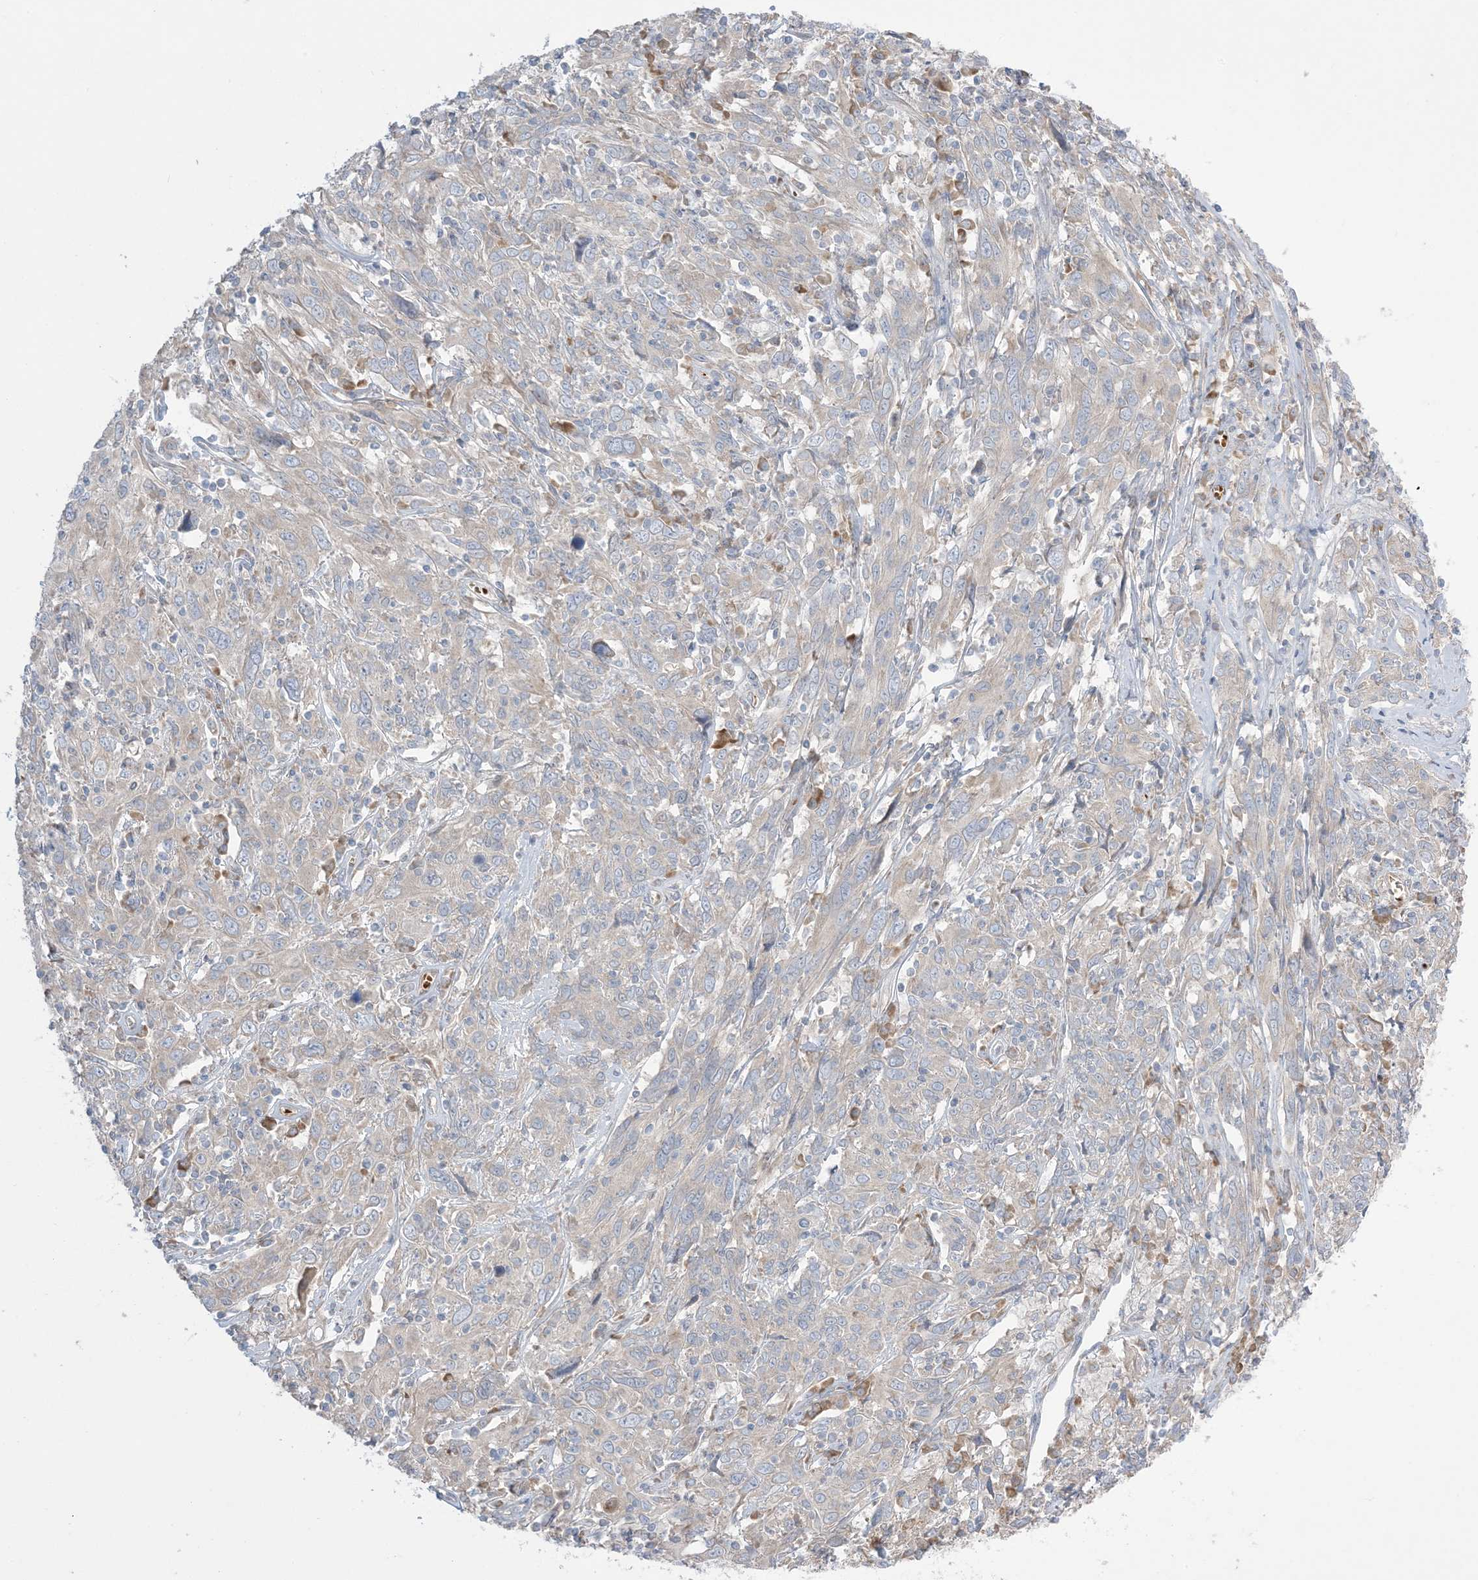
{"staining": {"intensity": "negative", "quantity": "none", "location": "none"}, "tissue": "cervical cancer", "cell_type": "Tumor cells", "image_type": "cancer", "snomed": [{"axis": "morphology", "description": "Squamous cell carcinoma, NOS"}, {"axis": "topography", "description": "Cervix"}], "caption": "Cervical squamous cell carcinoma stained for a protein using immunohistochemistry (IHC) shows no staining tumor cells.", "gene": "MMGT1", "patient": {"sex": "female", "age": 46}}